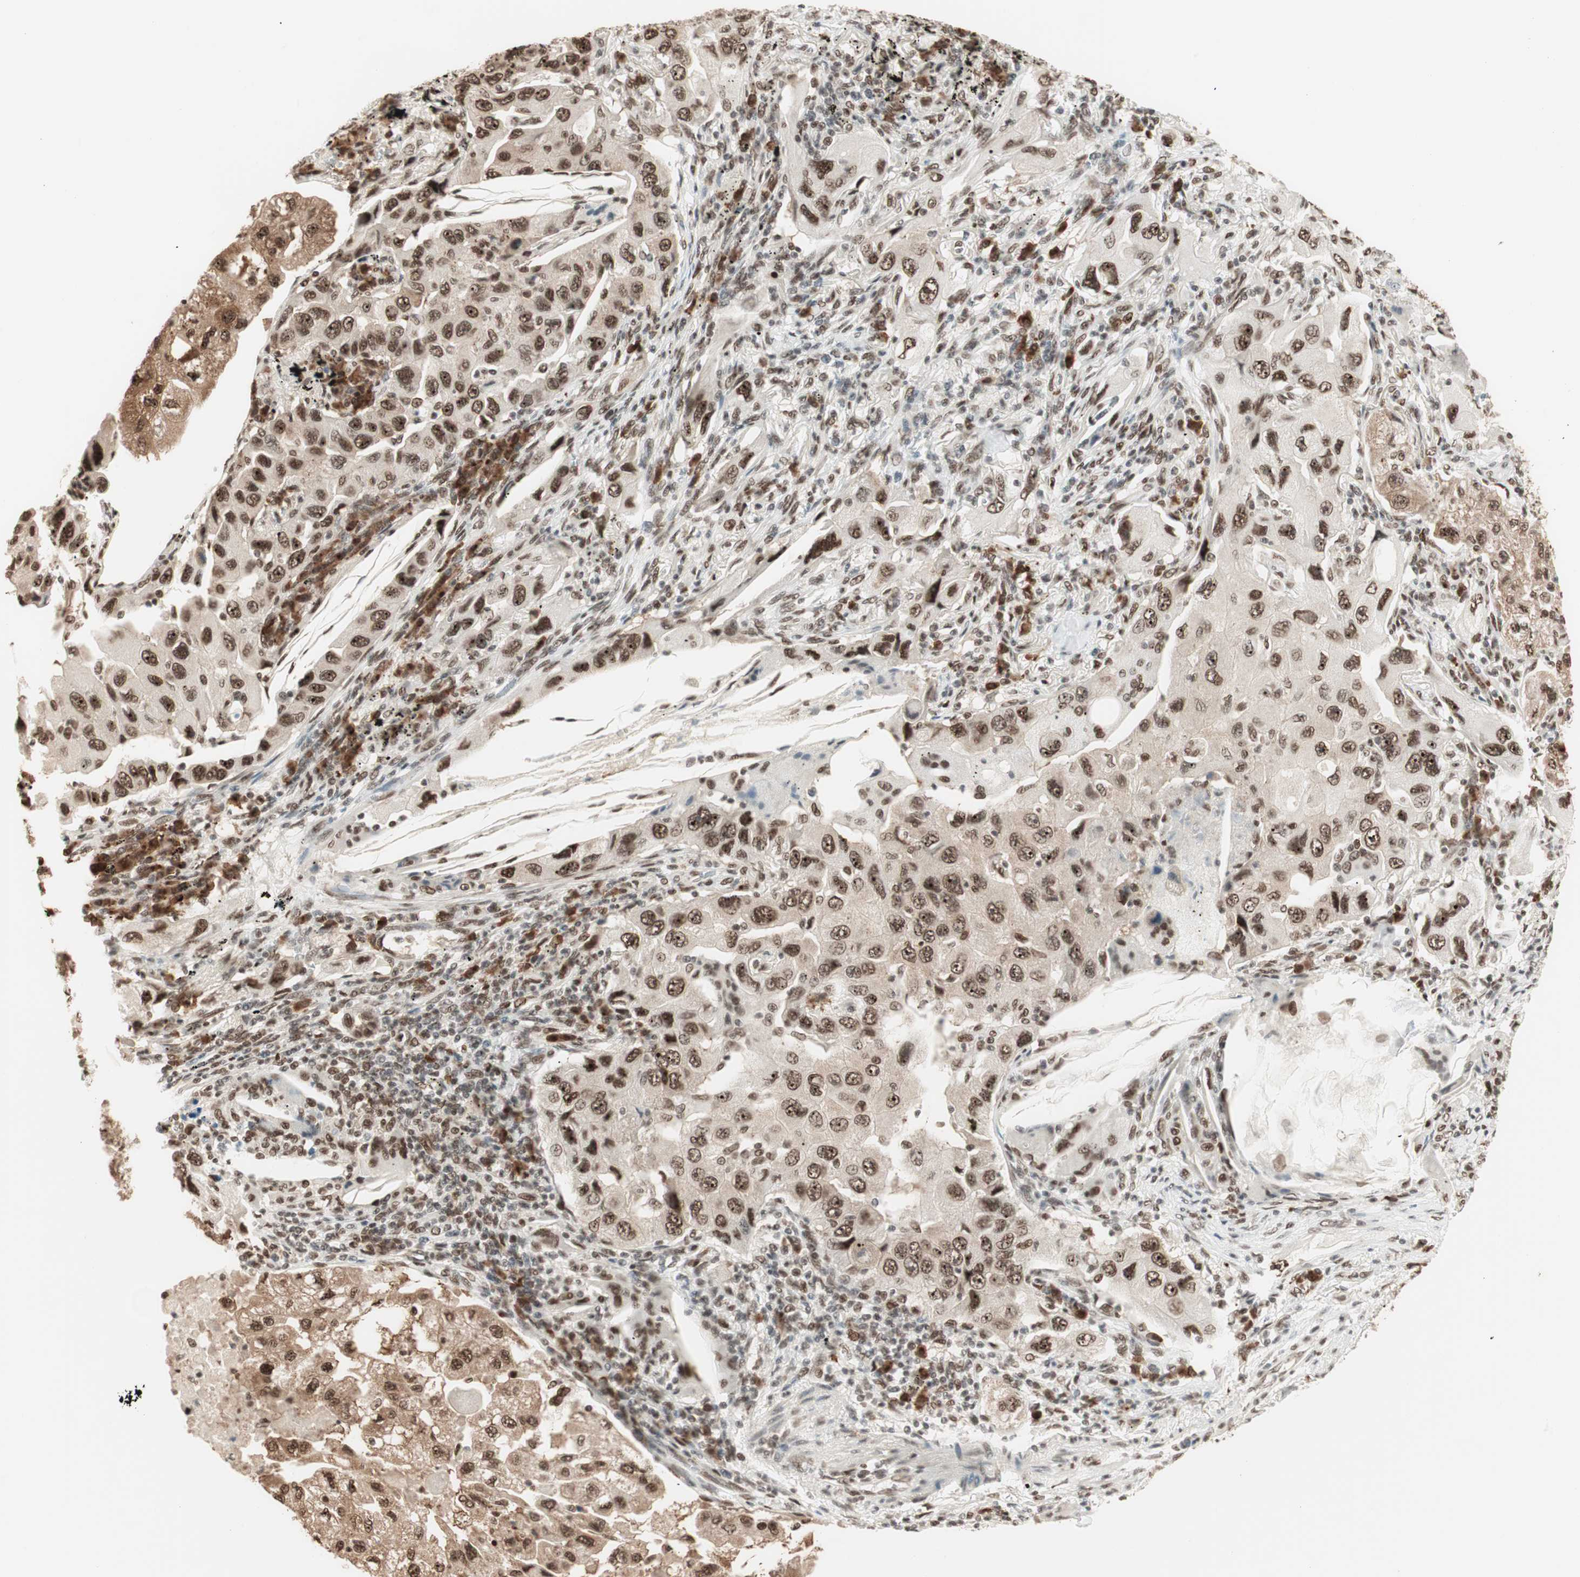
{"staining": {"intensity": "strong", "quantity": ">75%", "location": "nuclear"}, "tissue": "lung cancer", "cell_type": "Tumor cells", "image_type": "cancer", "snomed": [{"axis": "morphology", "description": "Adenocarcinoma, NOS"}, {"axis": "topography", "description": "Lung"}], "caption": "Immunohistochemistry of human lung cancer reveals high levels of strong nuclear expression in about >75% of tumor cells.", "gene": "SMARCE1", "patient": {"sex": "female", "age": 65}}